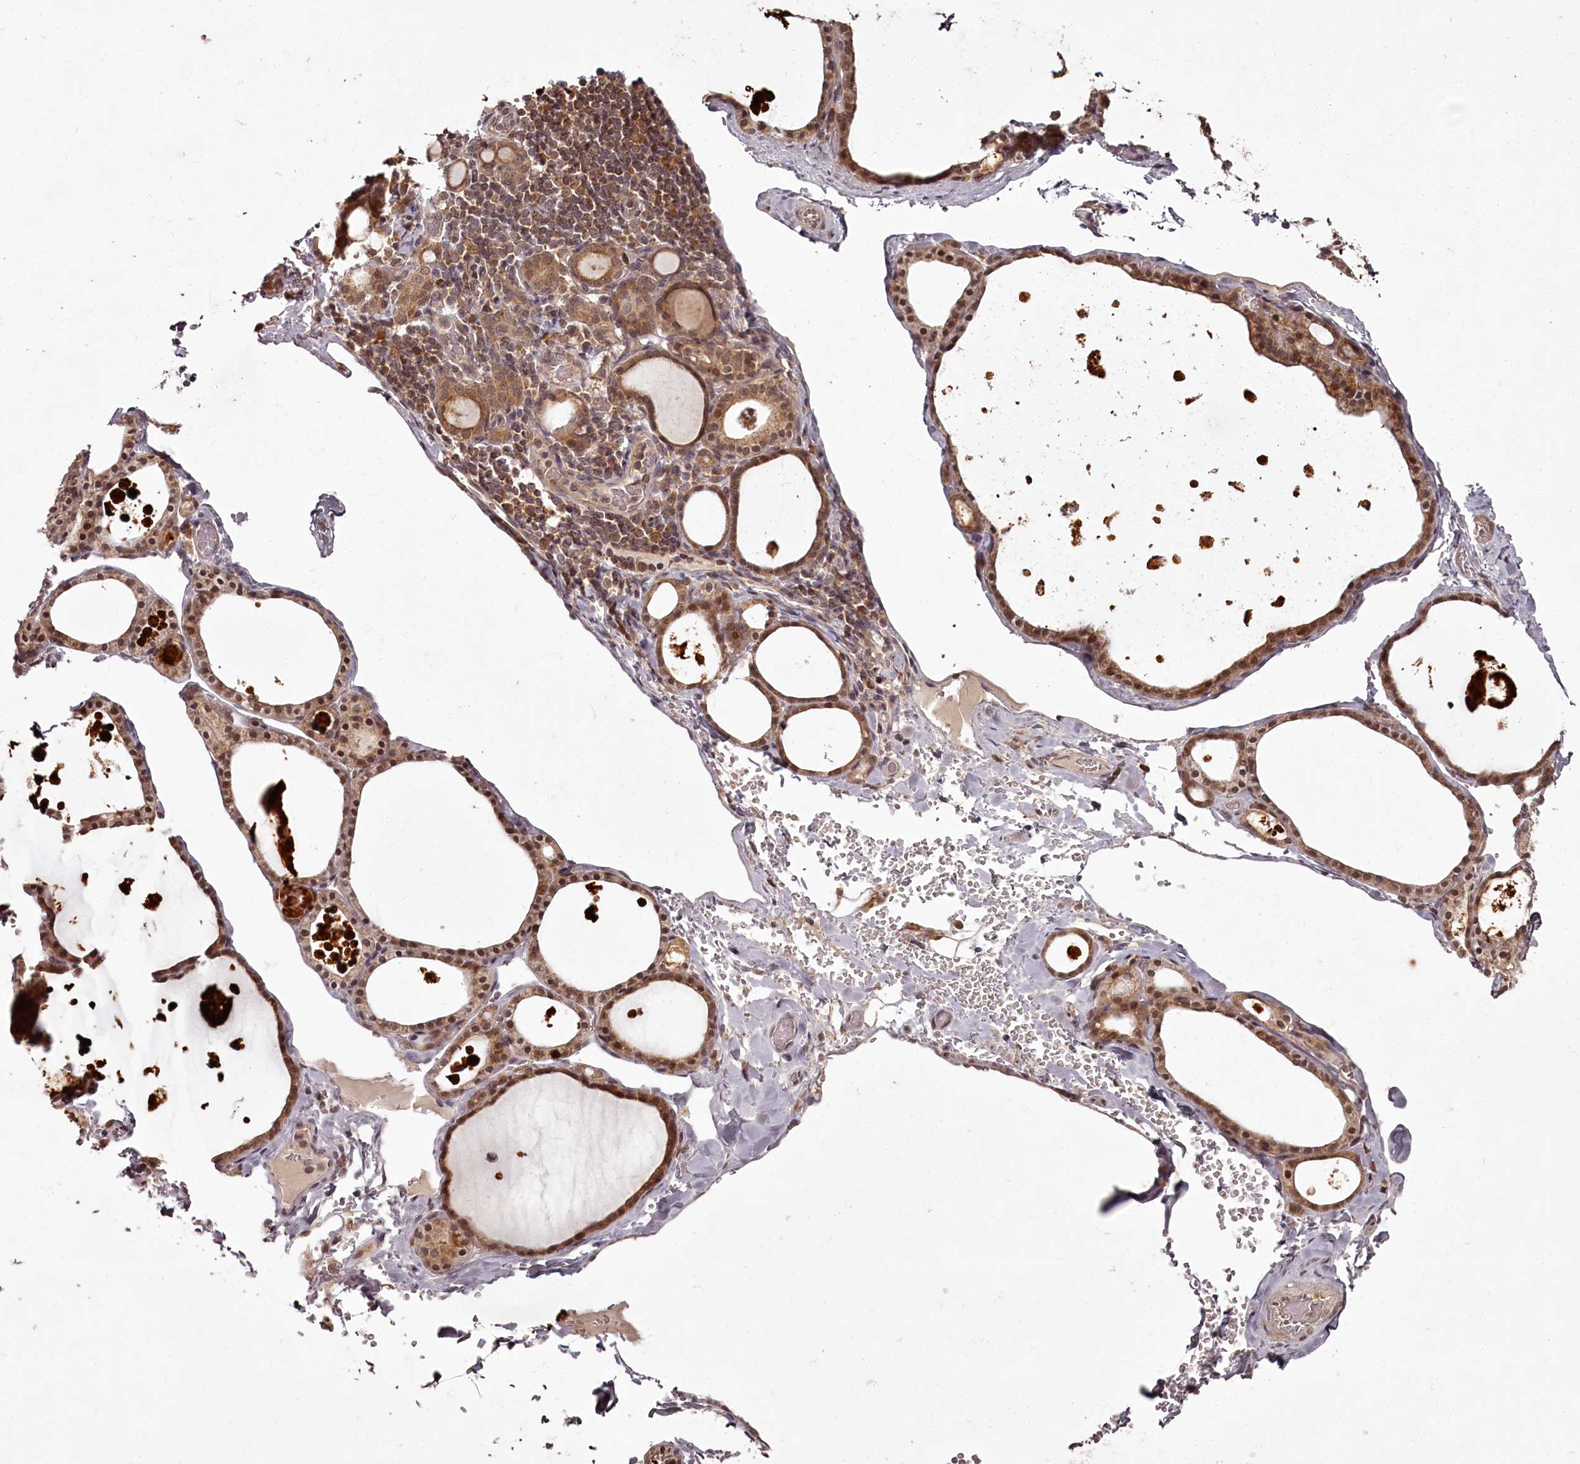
{"staining": {"intensity": "moderate", "quantity": ">75%", "location": "cytoplasmic/membranous,nuclear"}, "tissue": "thyroid gland", "cell_type": "Glandular cells", "image_type": "normal", "snomed": [{"axis": "morphology", "description": "Normal tissue, NOS"}, {"axis": "topography", "description": "Thyroid gland"}], "caption": "Thyroid gland stained with immunohistochemistry demonstrates moderate cytoplasmic/membranous,nuclear staining in approximately >75% of glandular cells. The staining was performed using DAB, with brown indicating positive protein expression. Nuclei are stained blue with hematoxylin.", "gene": "PCBP2", "patient": {"sex": "male", "age": 56}}